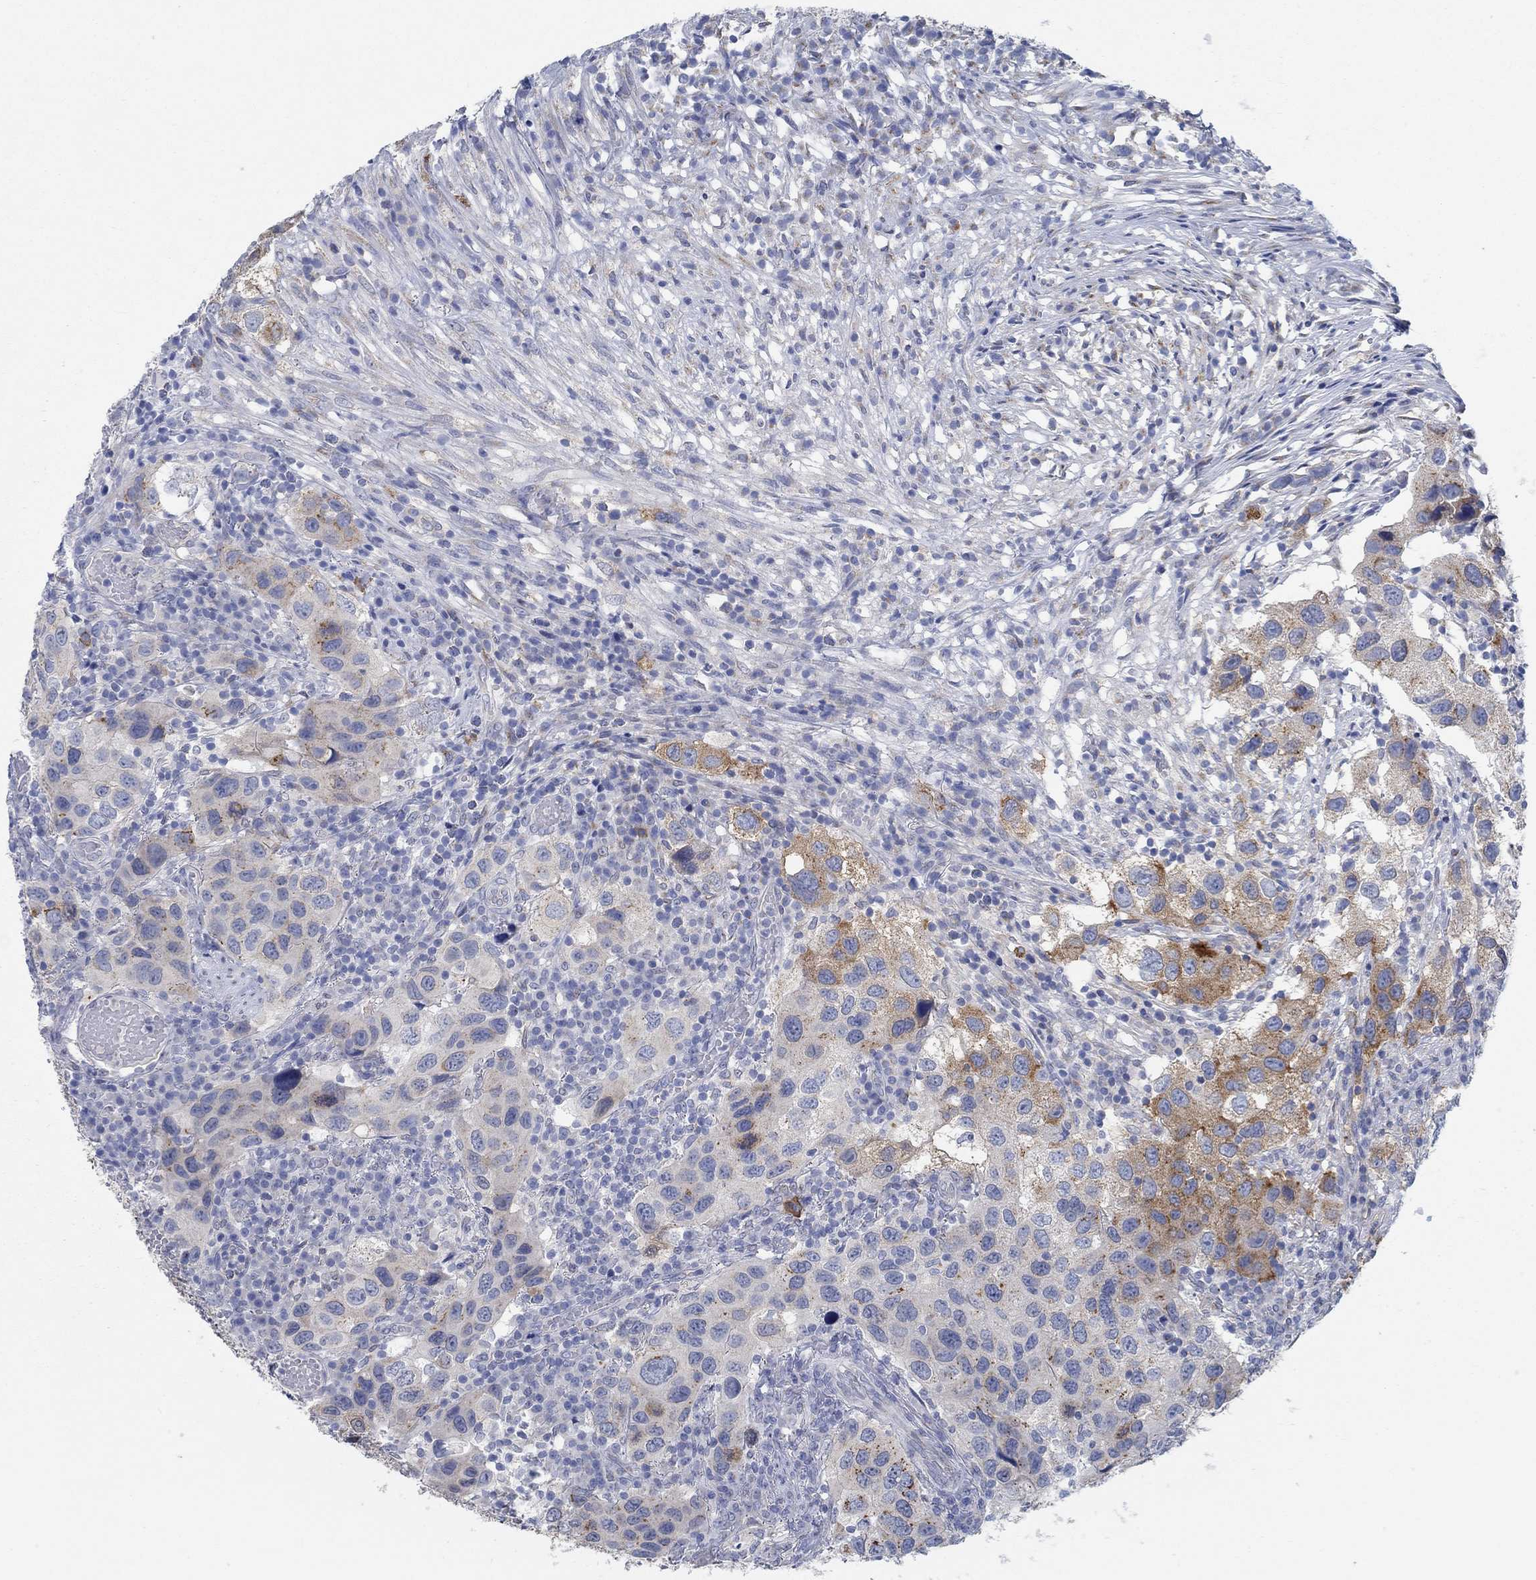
{"staining": {"intensity": "strong", "quantity": "25%-75%", "location": "cytoplasmic/membranous"}, "tissue": "urothelial cancer", "cell_type": "Tumor cells", "image_type": "cancer", "snomed": [{"axis": "morphology", "description": "Urothelial carcinoma, High grade"}, {"axis": "topography", "description": "Urinary bladder"}], "caption": "Protein expression analysis of human high-grade urothelial carcinoma reveals strong cytoplasmic/membranous staining in approximately 25%-75% of tumor cells.", "gene": "TEKT4", "patient": {"sex": "male", "age": 79}}